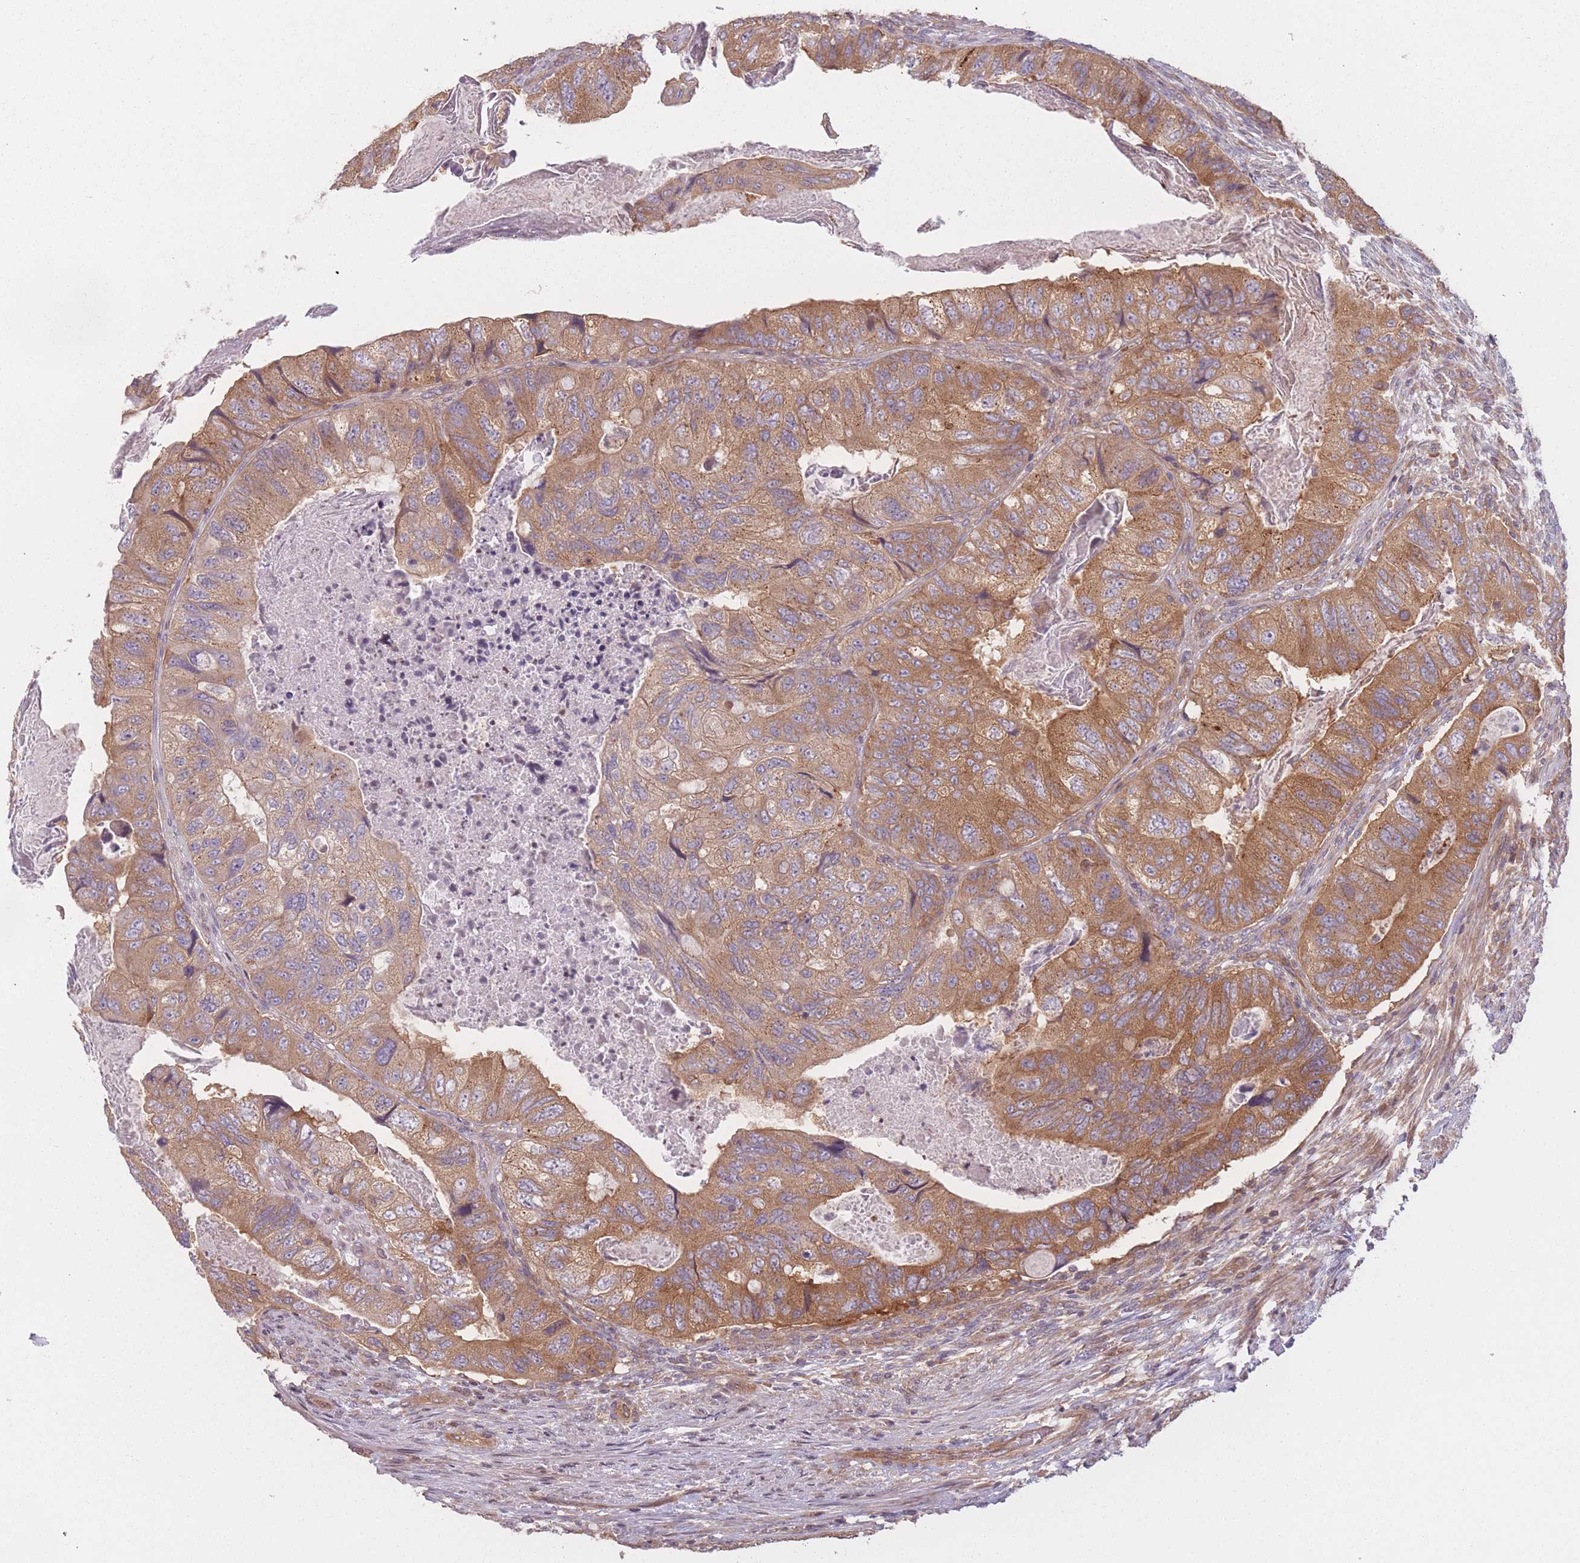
{"staining": {"intensity": "moderate", "quantity": ">75%", "location": "cytoplasmic/membranous"}, "tissue": "colorectal cancer", "cell_type": "Tumor cells", "image_type": "cancer", "snomed": [{"axis": "morphology", "description": "Adenocarcinoma, NOS"}, {"axis": "topography", "description": "Rectum"}], "caption": "High-magnification brightfield microscopy of colorectal cancer stained with DAB (brown) and counterstained with hematoxylin (blue). tumor cells exhibit moderate cytoplasmic/membranous staining is identified in about>75% of cells.", "gene": "WASHC2A", "patient": {"sex": "male", "age": 63}}